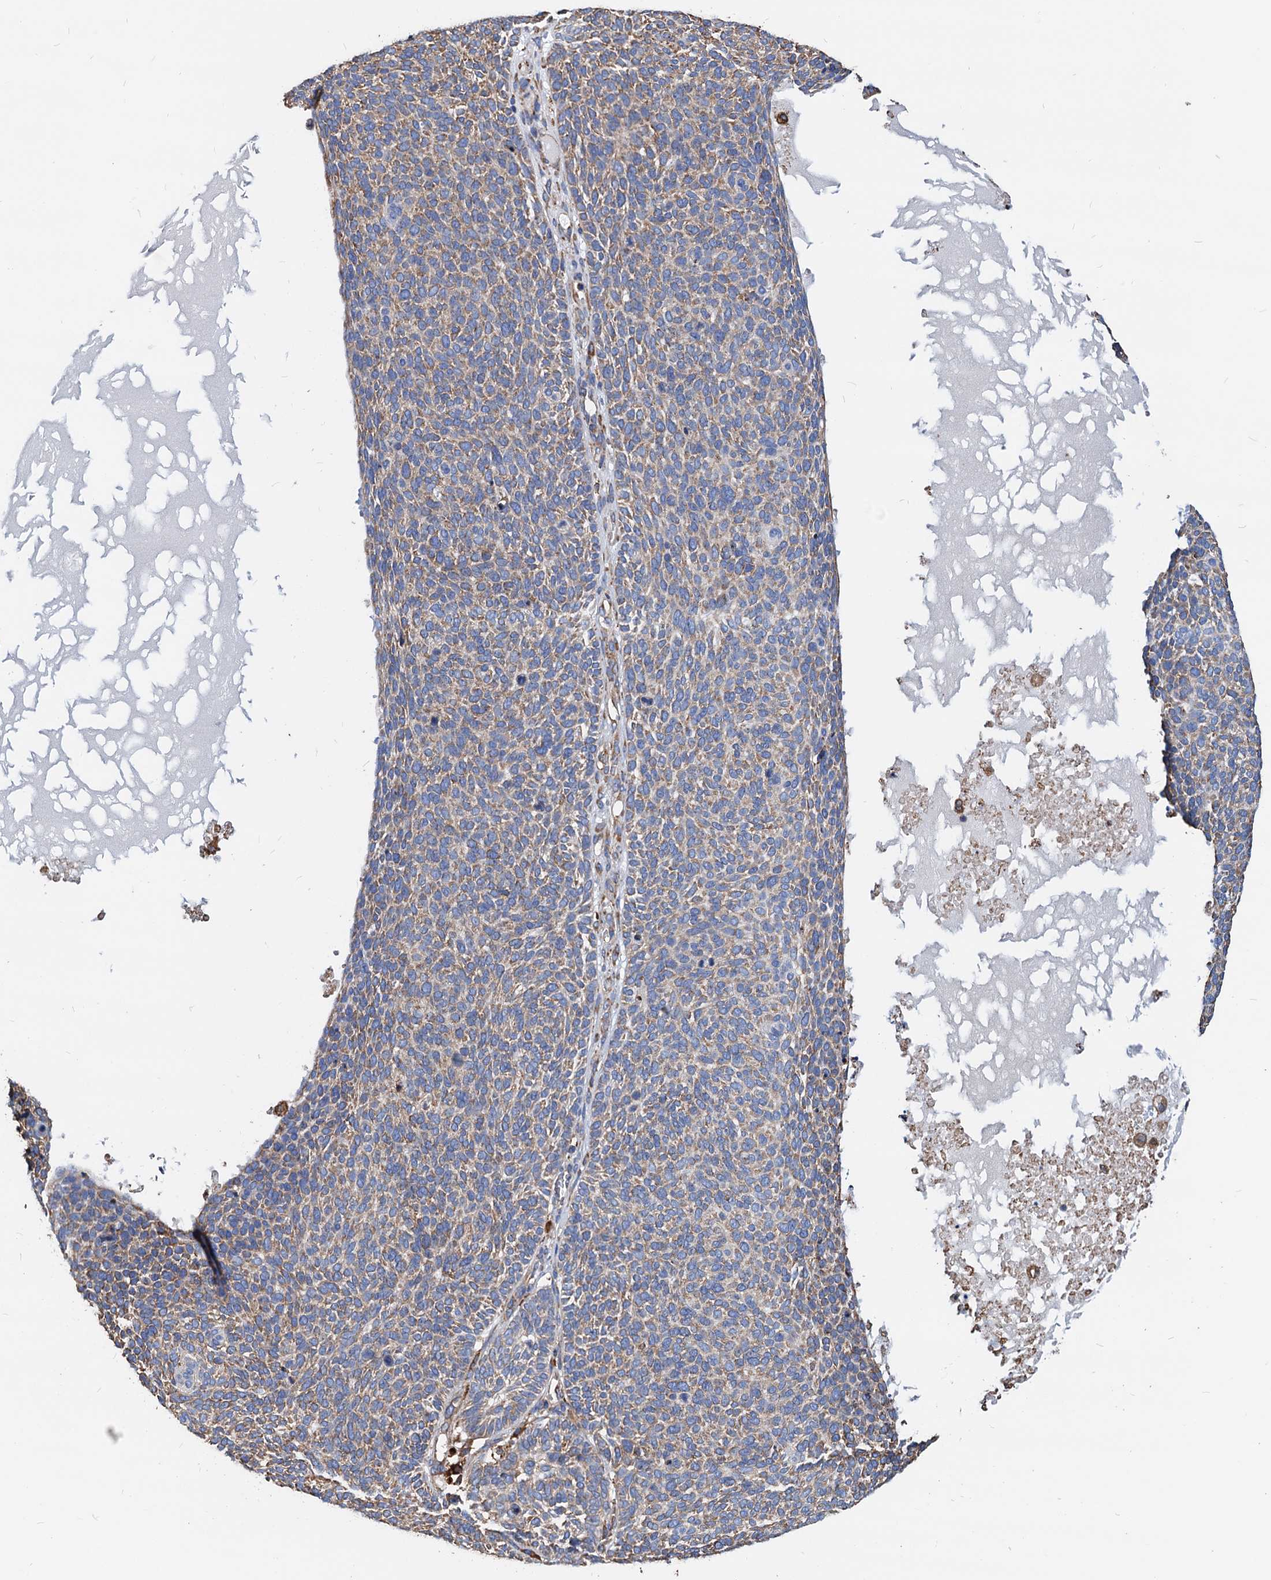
{"staining": {"intensity": "weak", "quantity": ">75%", "location": "cytoplasmic/membranous"}, "tissue": "skin cancer", "cell_type": "Tumor cells", "image_type": "cancer", "snomed": [{"axis": "morphology", "description": "Squamous cell carcinoma, NOS"}, {"axis": "topography", "description": "Skin"}], "caption": "Immunohistochemistry (IHC) of human skin squamous cell carcinoma reveals low levels of weak cytoplasmic/membranous positivity in approximately >75% of tumor cells.", "gene": "HSPA5", "patient": {"sex": "female", "age": 90}}